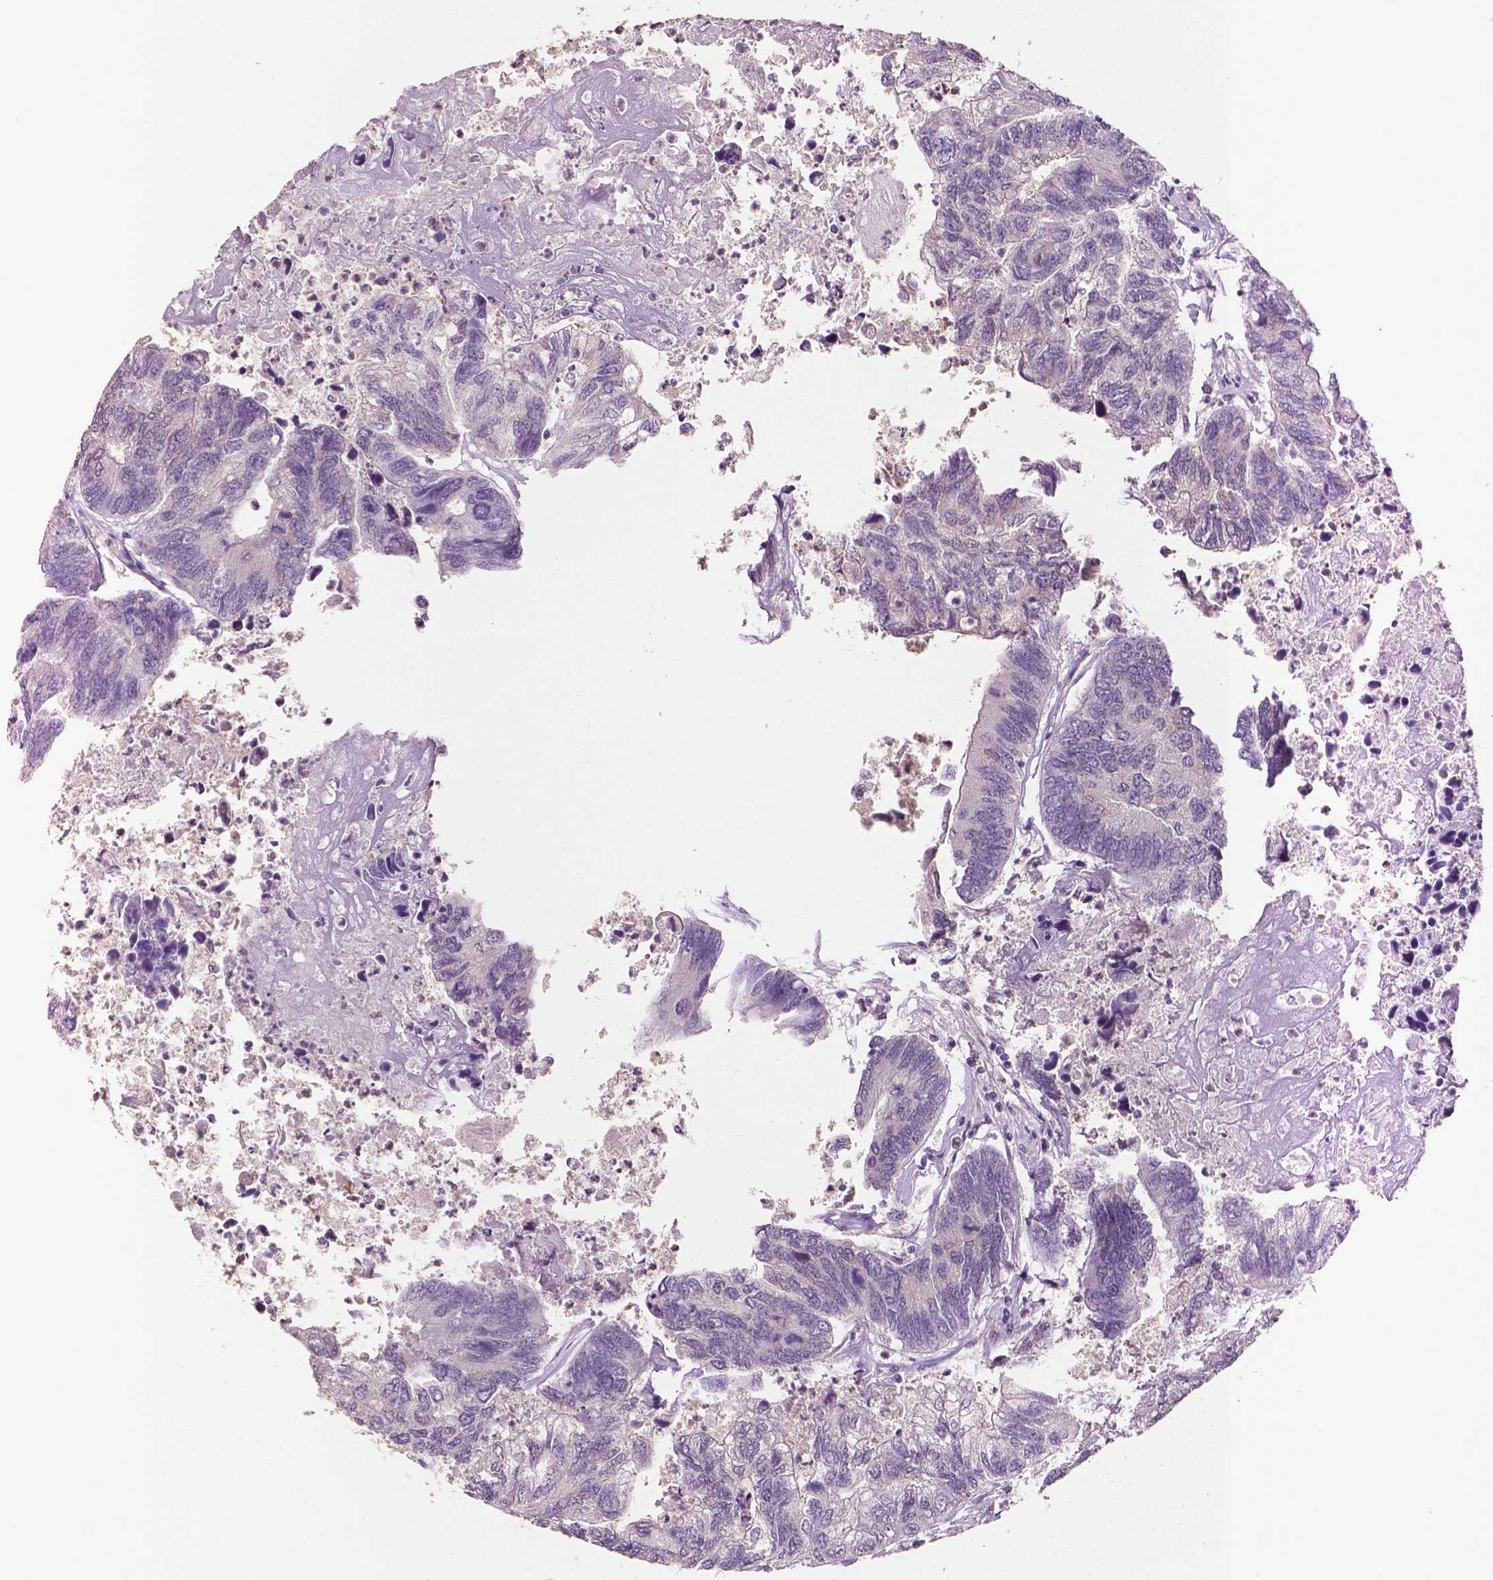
{"staining": {"intensity": "negative", "quantity": "none", "location": "none"}, "tissue": "colorectal cancer", "cell_type": "Tumor cells", "image_type": "cancer", "snomed": [{"axis": "morphology", "description": "Adenocarcinoma, NOS"}, {"axis": "topography", "description": "Colon"}], "caption": "IHC of adenocarcinoma (colorectal) reveals no positivity in tumor cells.", "gene": "EBAG9", "patient": {"sex": "female", "age": 67}}